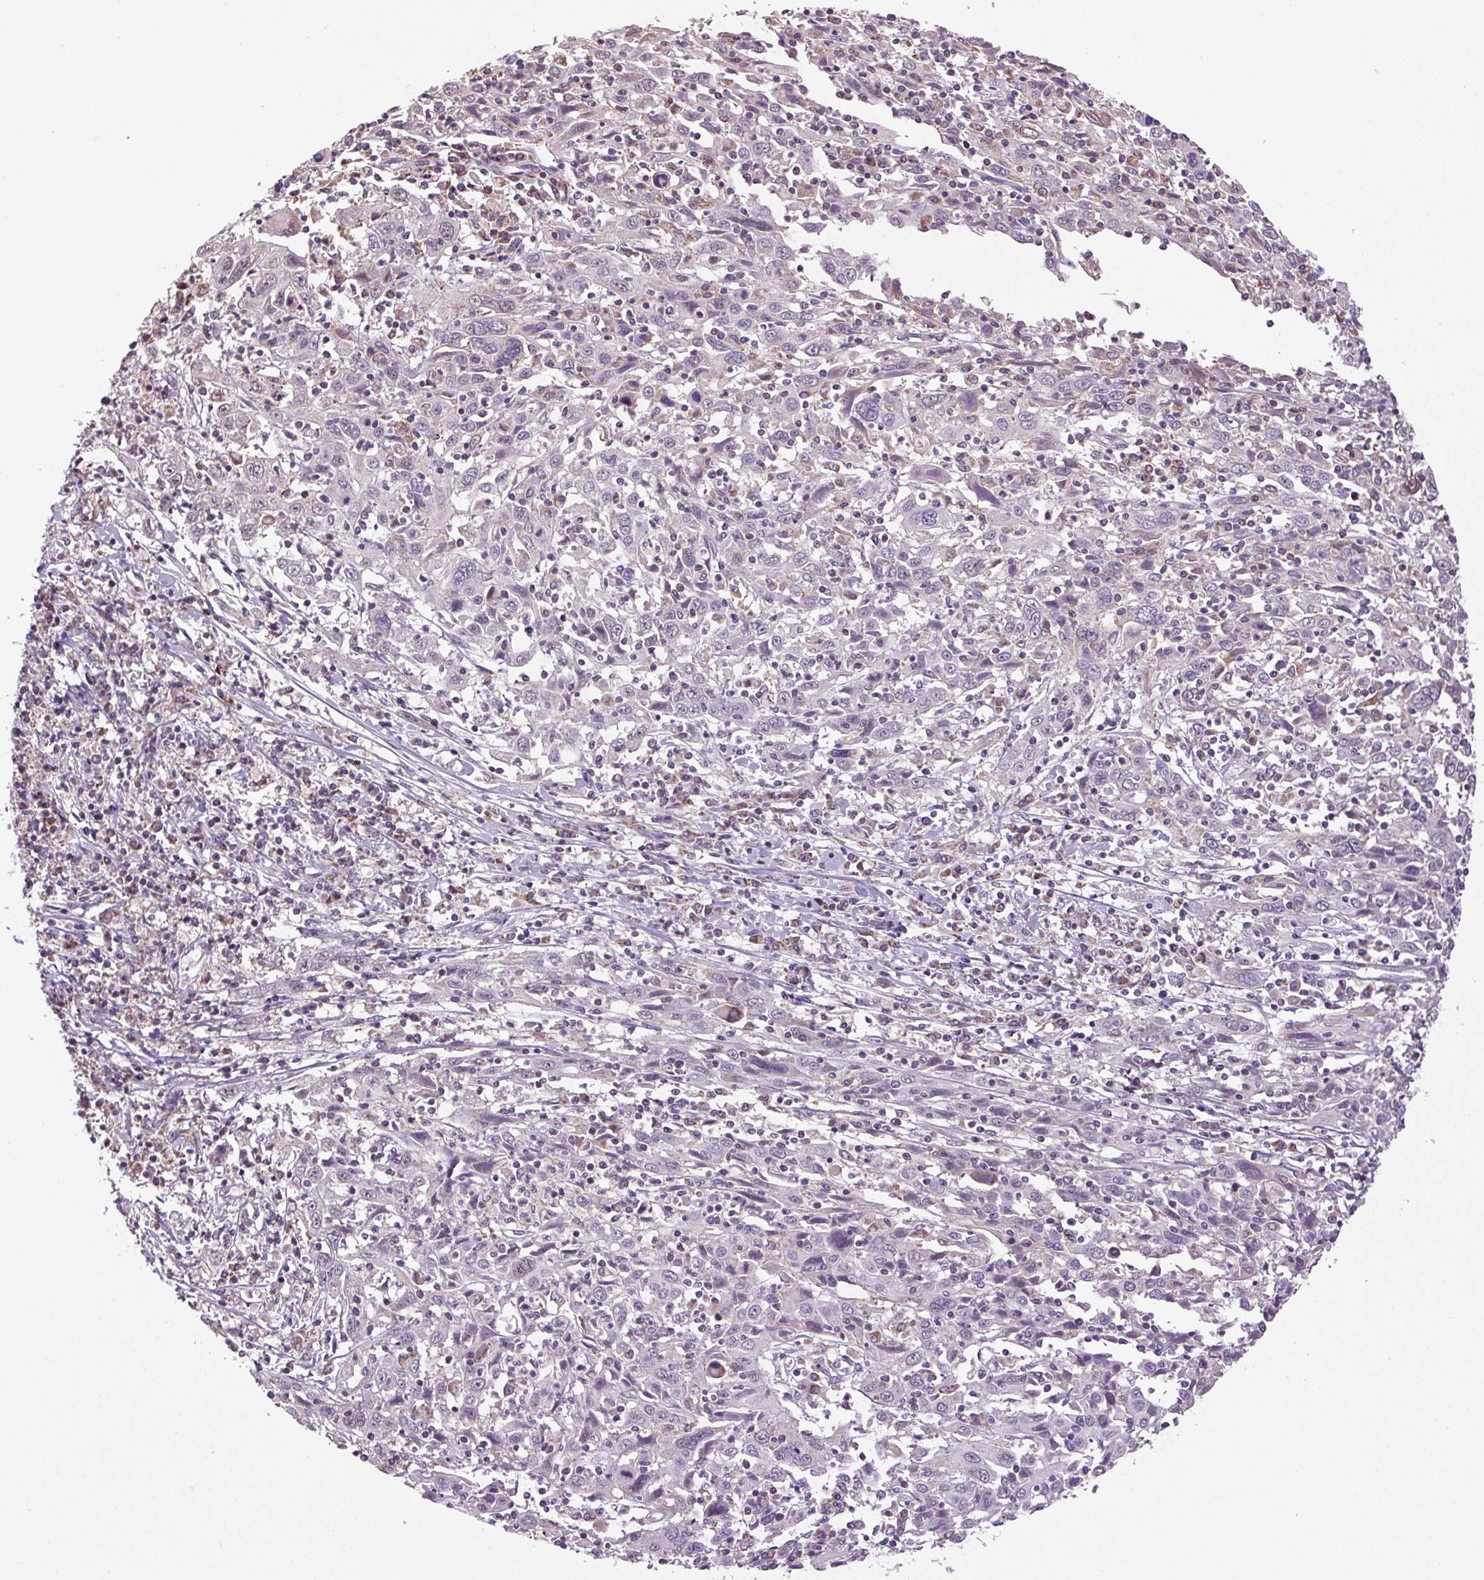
{"staining": {"intensity": "negative", "quantity": "none", "location": "none"}, "tissue": "cervical cancer", "cell_type": "Tumor cells", "image_type": "cancer", "snomed": [{"axis": "morphology", "description": "Squamous cell carcinoma, NOS"}, {"axis": "topography", "description": "Cervix"}], "caption": "DAB (3,3'-diaminobenzidine) immunohistochemical staining of cervical squamous cell carcinoma shows no significant positivity in tumor cells.", "gene": "SGF29", "patient": {"sex": "female", "age": 46}}